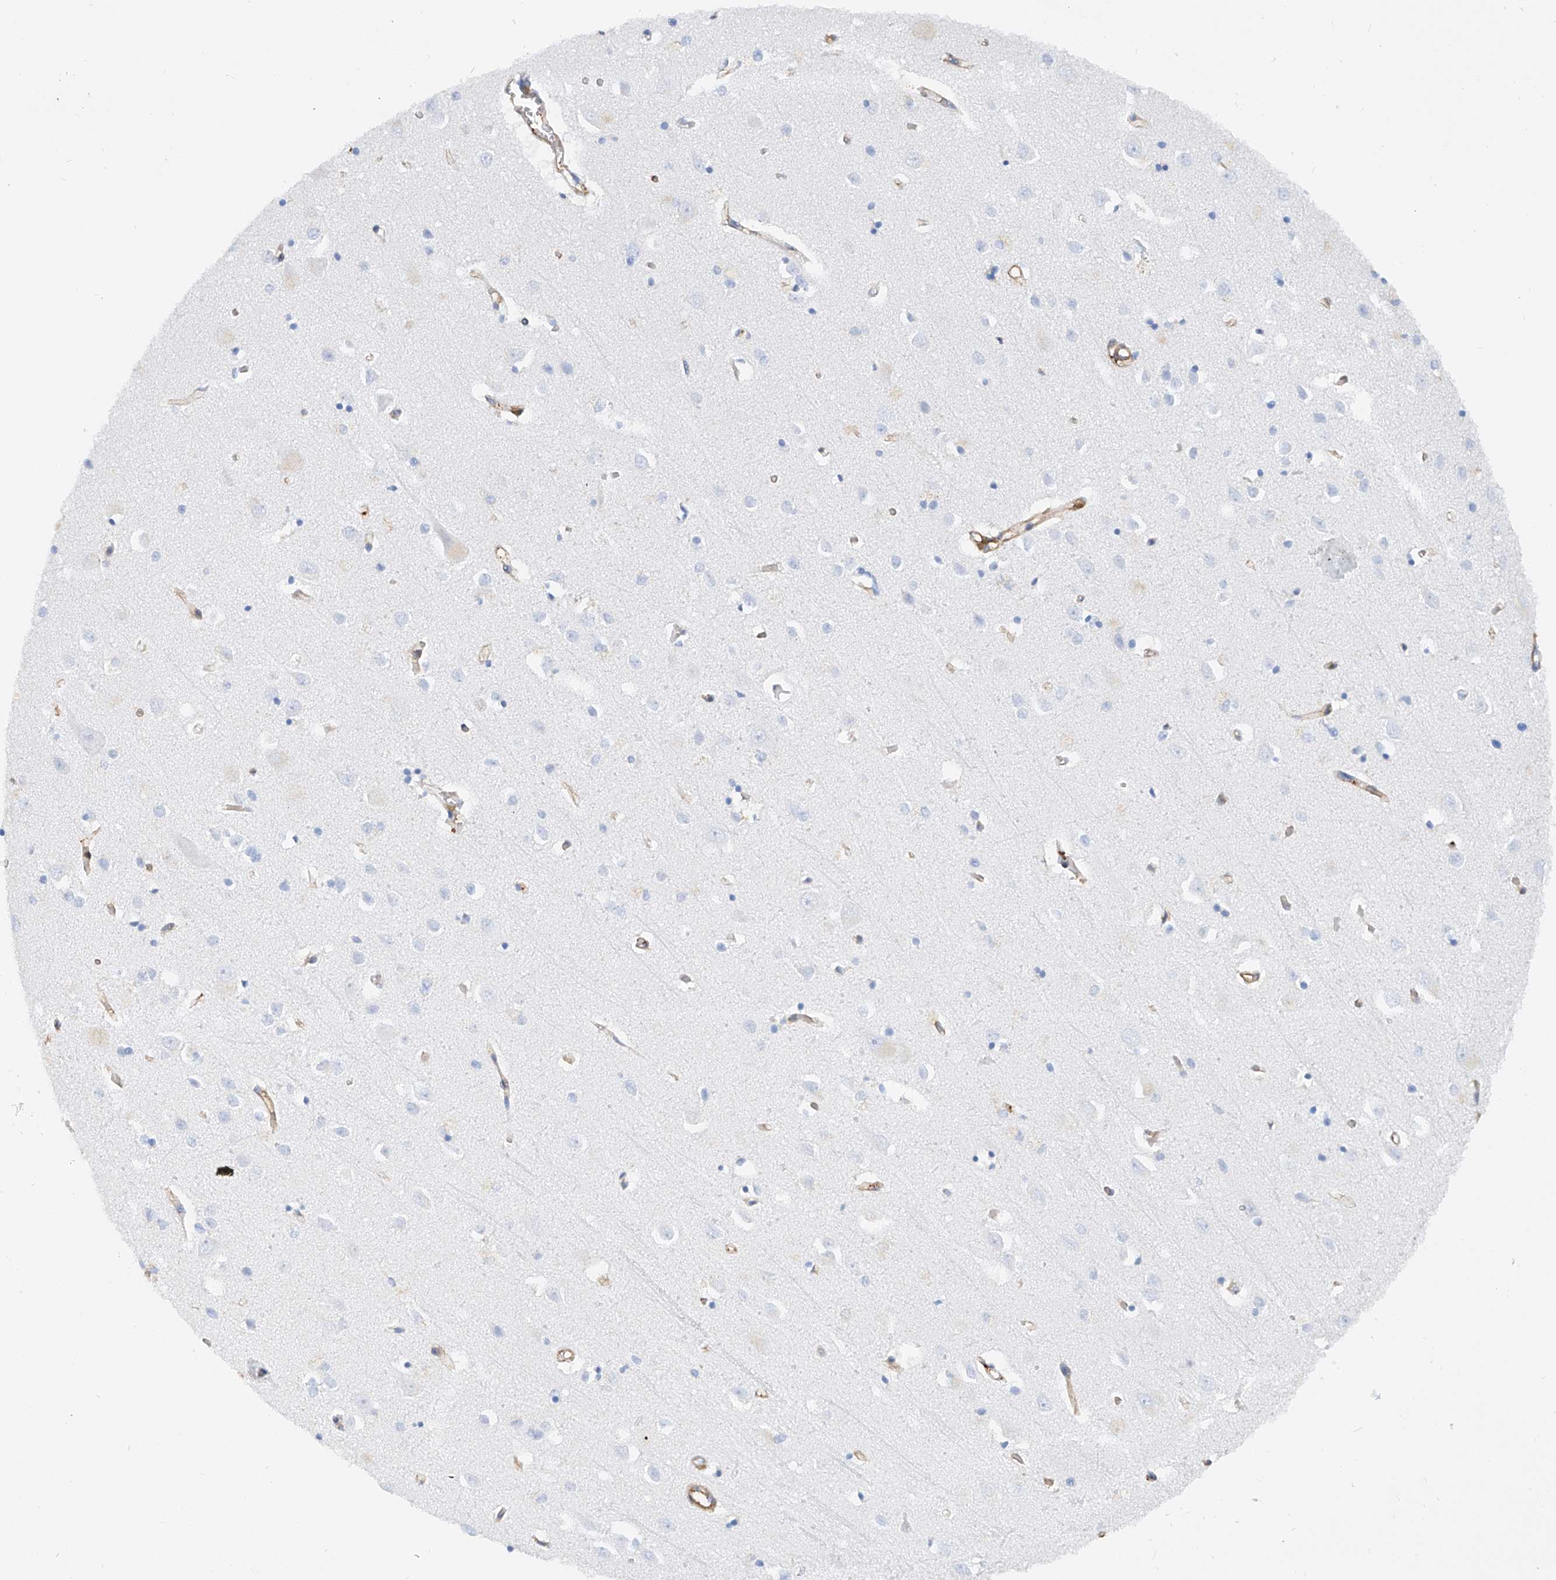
{"staining": {"intensity": "moderate", "quantity": "25%-75%", "location": "cytoplasmic/membranous"}, "tissue": "cerebral cortex", "cell_type": "Endothelial cells", "image_type": "normal", "snomed": [{"axis": "morphology", "description": "Normal tissue, NOS"}, {"axis": "topography", "description": "Cerebral cortex"}], "caption": "This is an image of immunohistochemistry (IHC) staining of unremarkable cerebral cortex, which shows moderate staining in the cytoplasmic/membranous of endothelial cells.", "gene": "TAS2R60", "patient": {"sex": "female", "age": 64}}